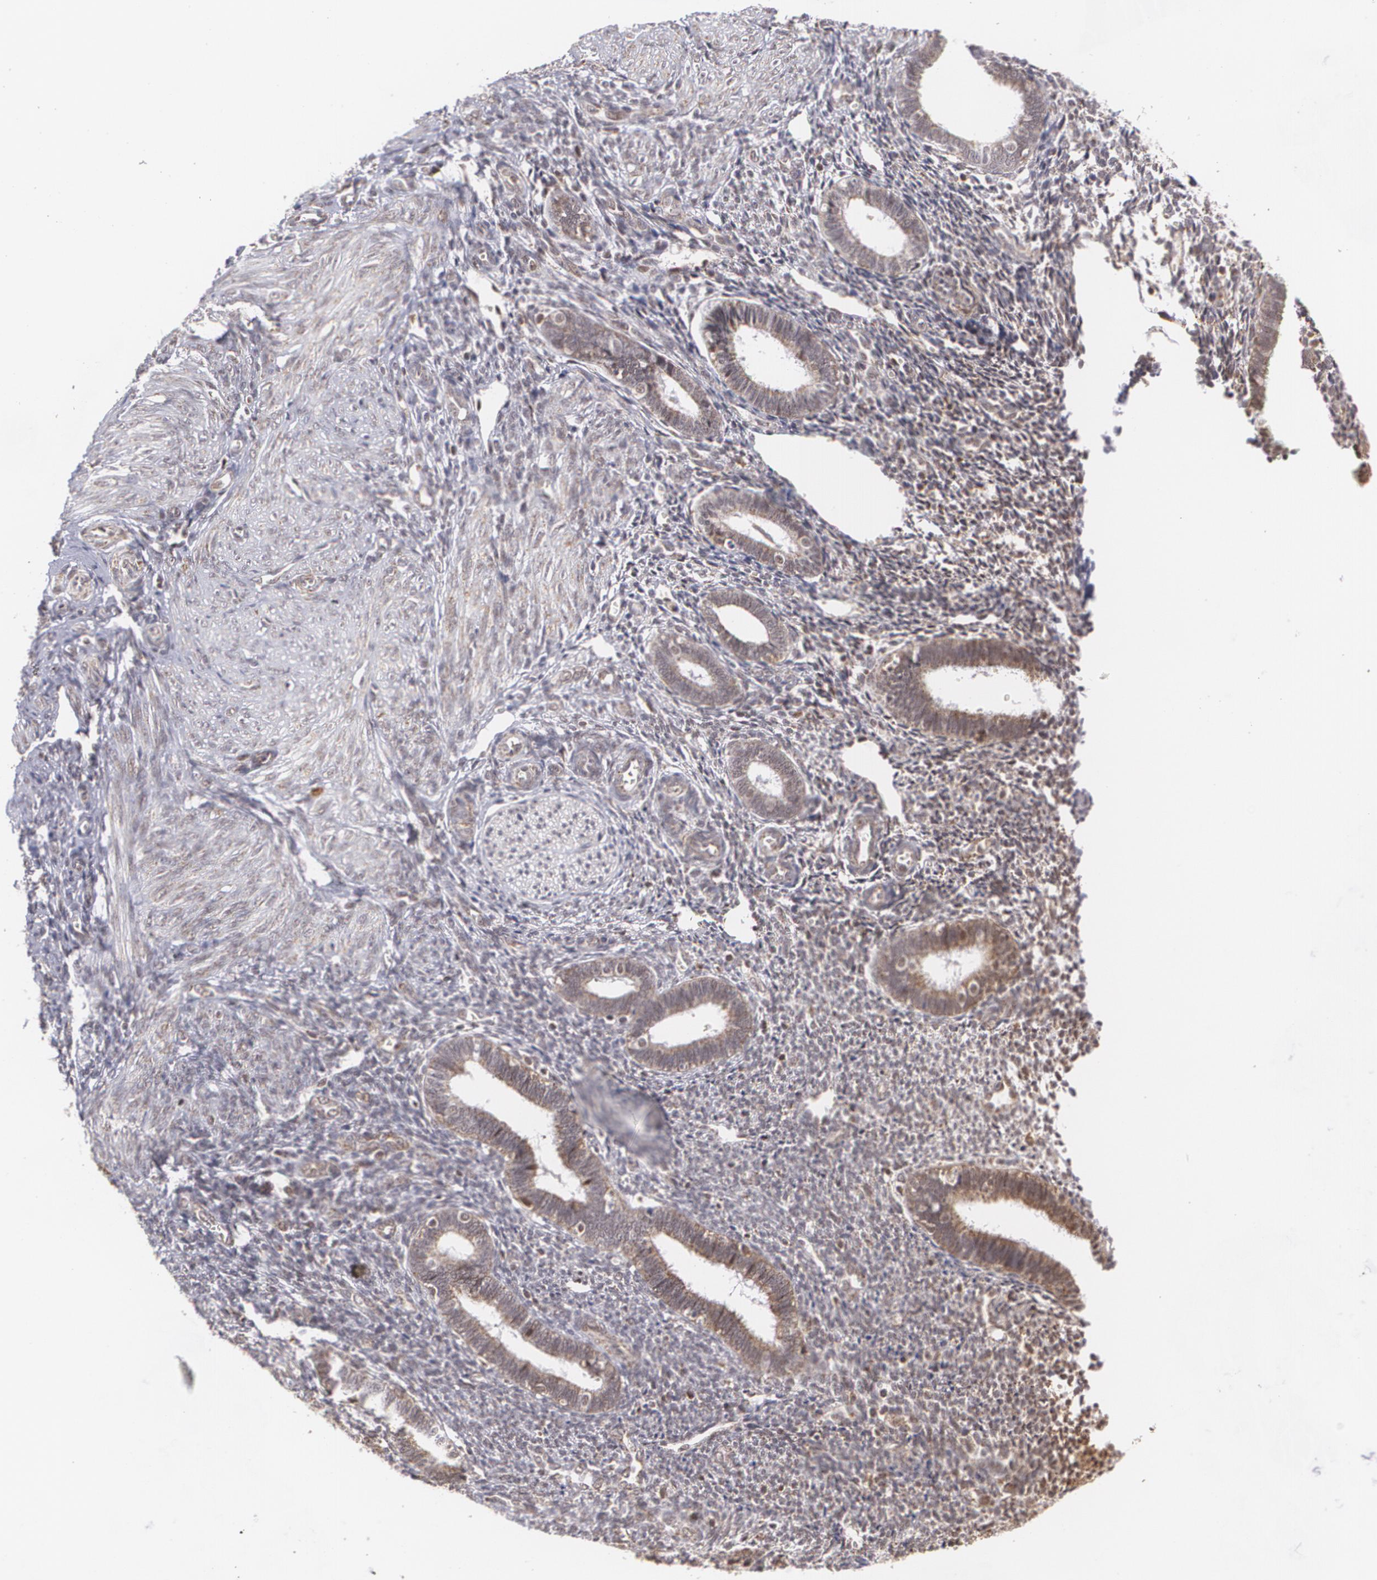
{"staining": {"intensity": "weak", "quantity": "25%-75%", "location": "nuclear"}, "tissue": "endometrium", "cell_type": "Cells in endometrial stroma", "image_type": "normal", "snomed": [{"axis": "morphology", "description": "Normal tissue, NOS"}, {"axis": "topography", "description": "Endometrium"}], "caption": "This image shows immunohistochemistry (IHC) staining of unremarkable human endometrium, with low weak nuclear positivity in approximately 25%-75% of cells in endometrial stroma.", "gene": "MXD1", "patient": {"sex": "female", "age": 27}}